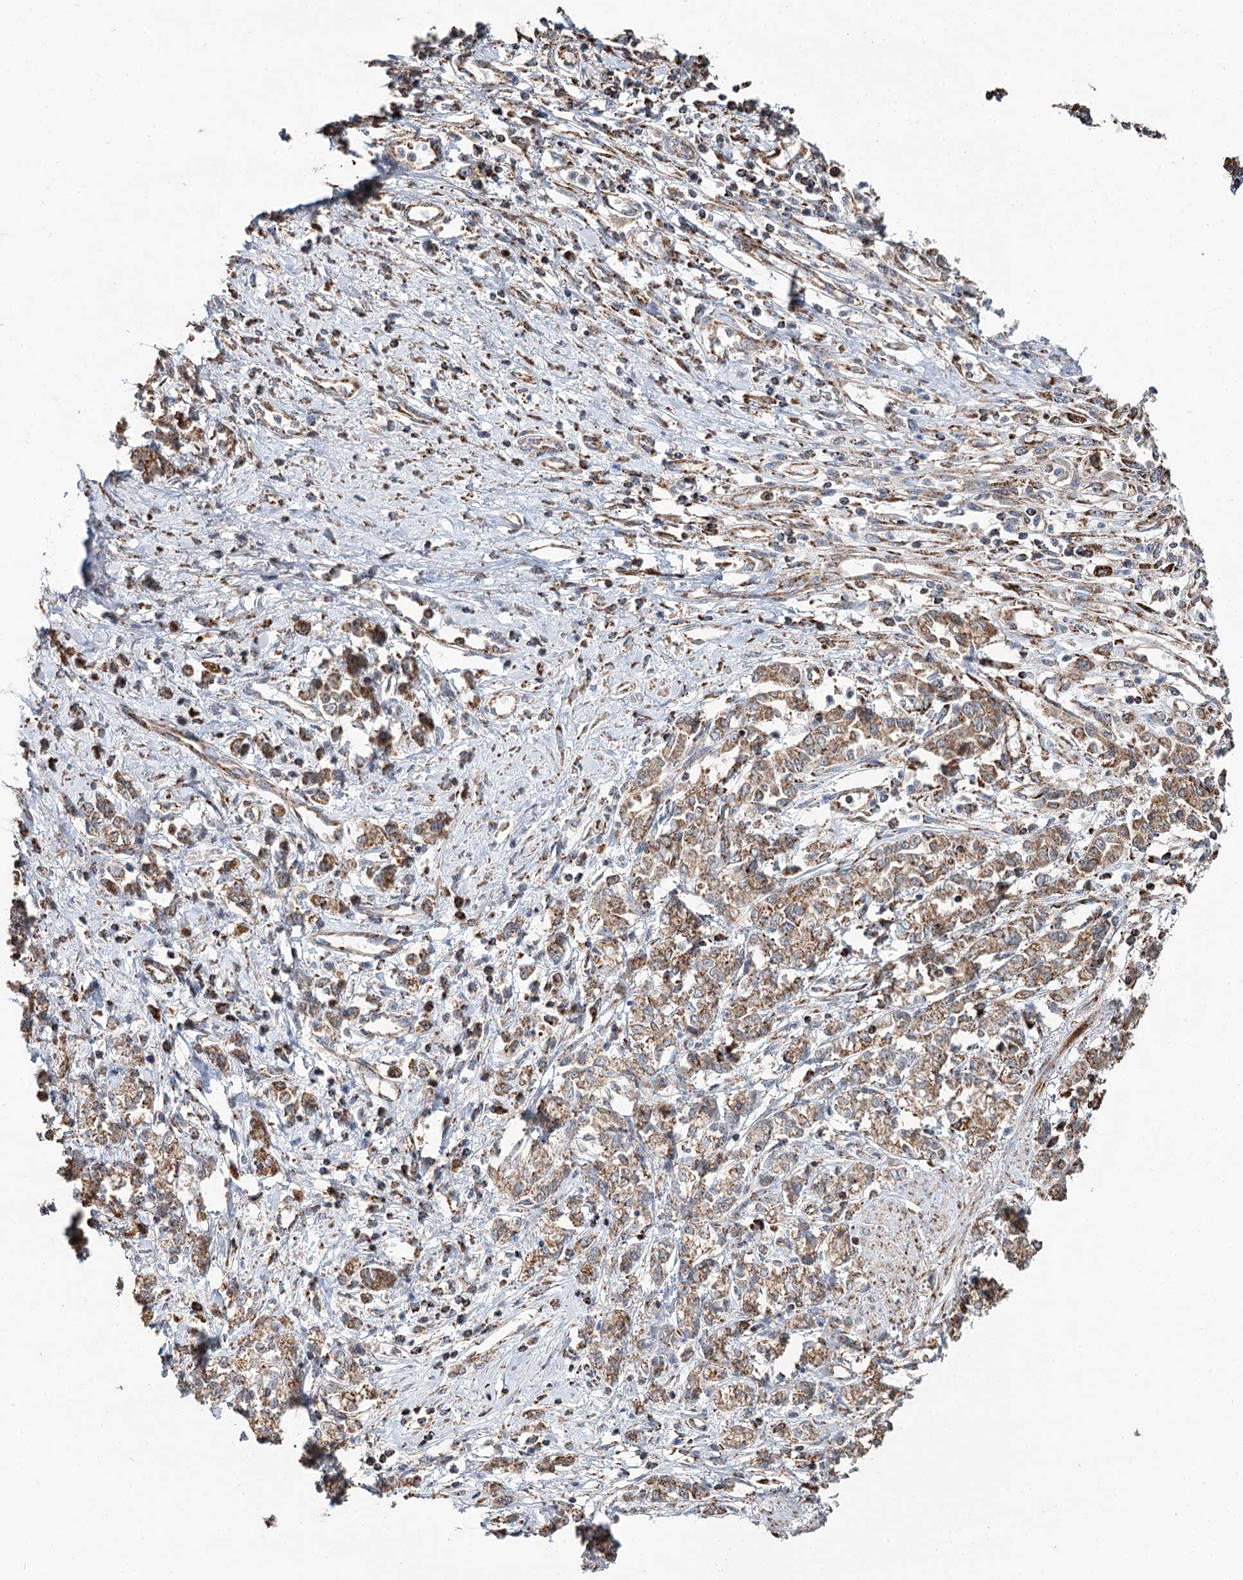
{"staining": {"intensity": "strong", "quantity": "25%-75%", "location": "cytoplasmic/membranous"}, "tissue": "stomach cancer", "cell_type": "Tumor cells", "image_type": "cancer", "snomed": [{"axis": "morphology", "description": "Adenocarcinoma, NOS"}, {"axis": "topography", "description": "Stomach"}], "caption": "Immunohistochemistry of human stomach cancer demonstrates high levels of strong cytoplasmic/membranous staining in about 25%-75% of tumor cells.", "gene": "APH1A", "patient": {"sex": "female", "age": 76}}